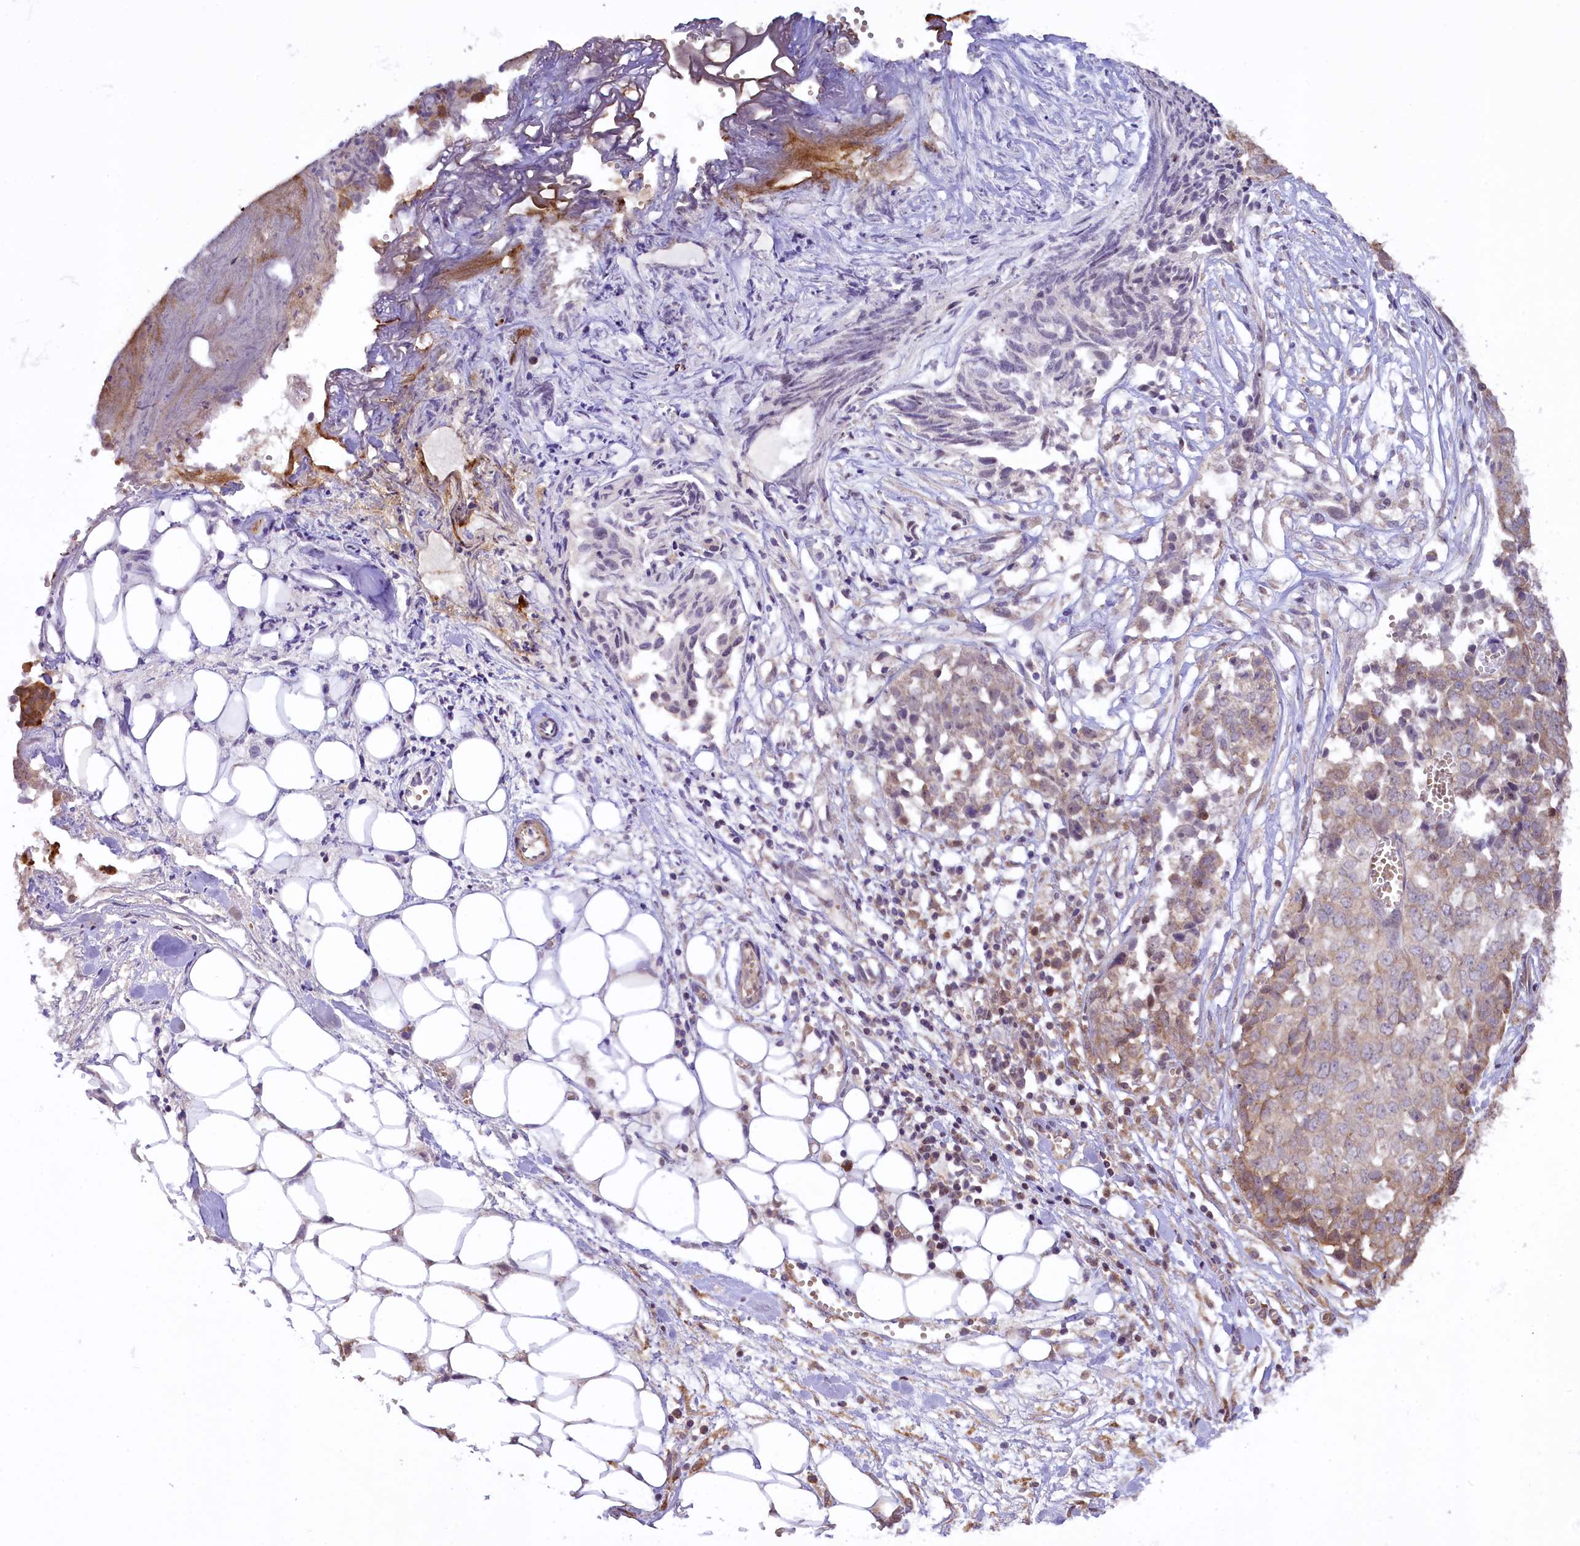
{"staining": {"intensity": "weak", "quantity": "25%-75%", "location": "cytoplasmic/membranous"}, "tissue": "ovarian cancer", "cell_type": "Tumor cells", "image_type": "cancer", "snomed": [{"axis": "morphology", "description": "Cystadenocarcinoma, serous, NOS"}, {"axis": "topography", "description": "Soft tissue"}, {"axis": "topography", "description": "Ovary"}], "caption": "About 25%-75% of tumor cells in human ovarian cancer reveal weak cytoplasmic/membranous protein positivity as visualized by brown immunohistochemical staining.", "gene": "RBBP8", "patient": {"sex": "female", "age": 57}}